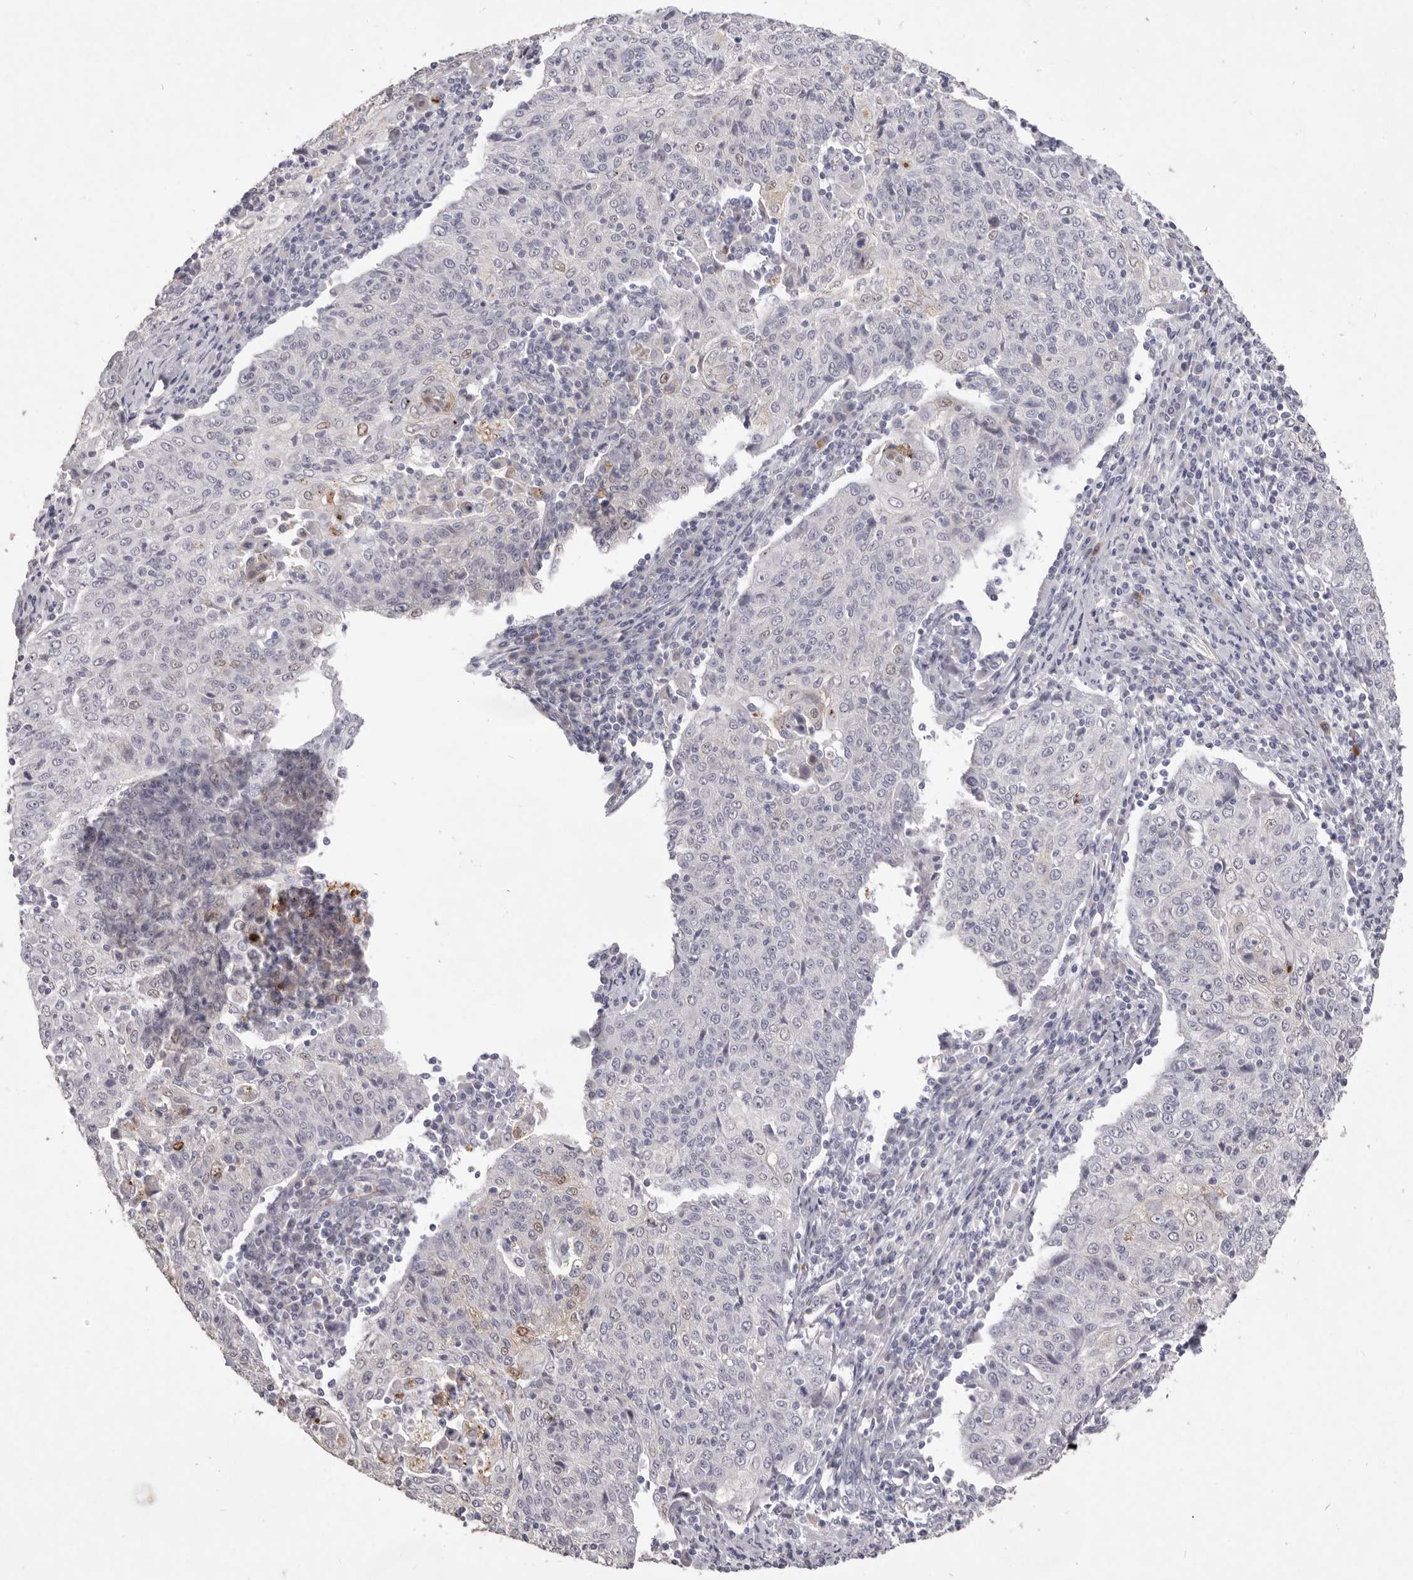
{"staining": {"intensity": "negative", "quantity": "none", "location": "none"}, "tissue": "cervical cancer", "cell_type": "Tumor cells", "image_type": "cancer", "snomed": [{"axis": "morphology", "description": "Squamous cell carcinoma, NOS"}, {"axis": "topography", "description": "Cervix"}], "caption": "The photomicrograph demonstrates no staining of tumor cells in squamous cell carcinoma (cervical).", "gene": "ZYG11B", "patient": {"sex": "female", "age": 48}}